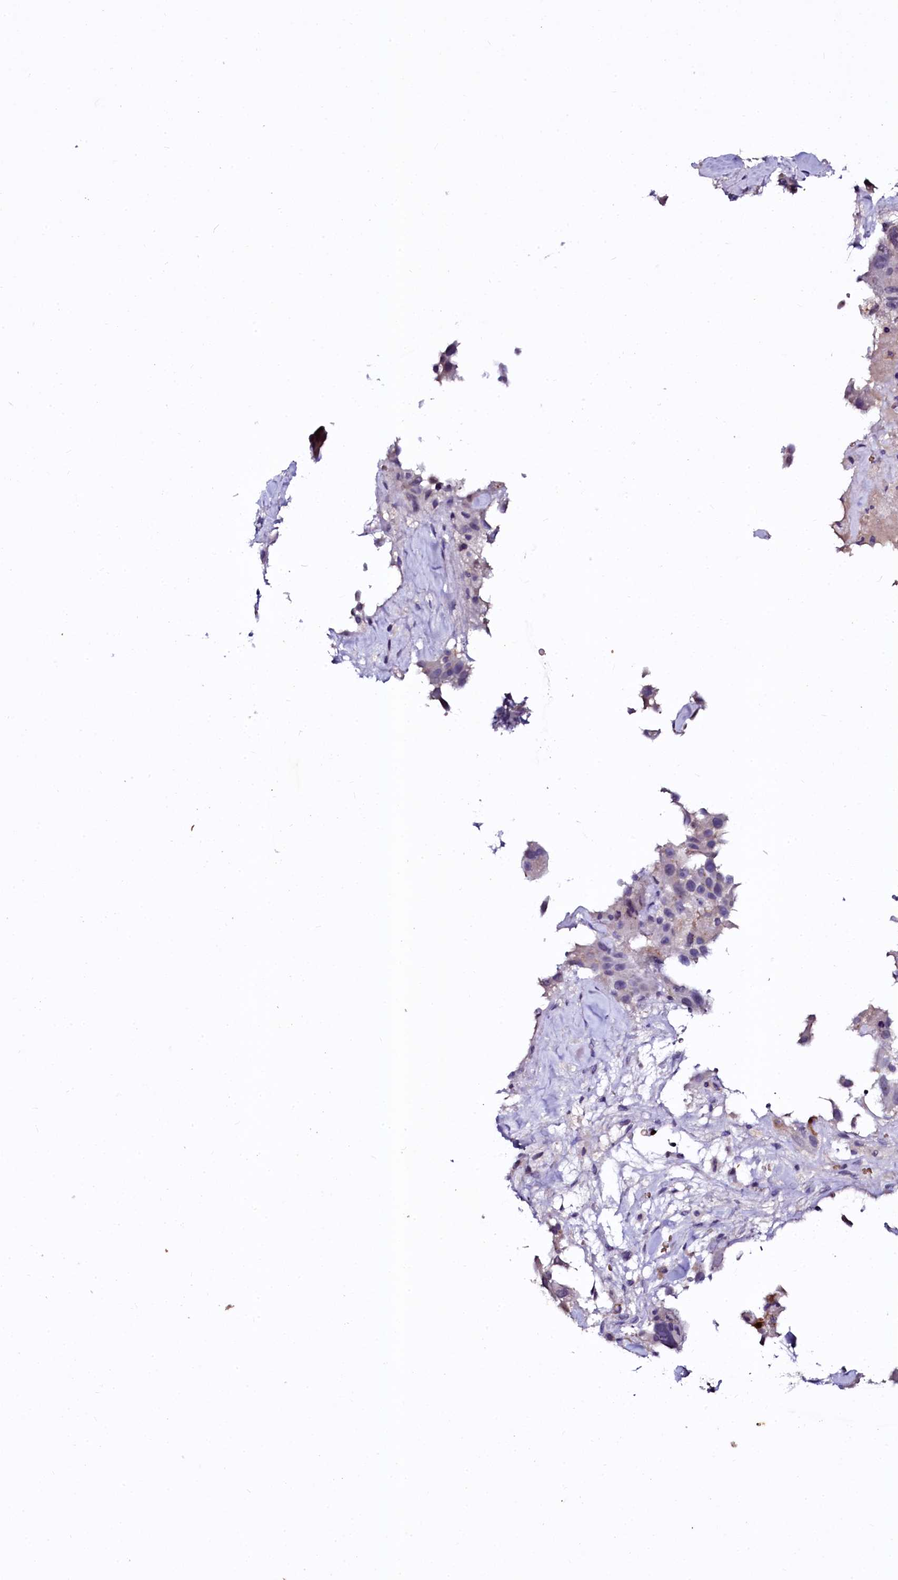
{"staining": {"intensity": "negative", "quantity": "none", "location": "none"}, "tissue": "melanoma", "cell_type": "Tumor cells", "image_type": "cancer", "snomed": [{"axis": "morphology", "description": "Malignant melanoma, Metastatic site"}, {"axis": "topography", "description": "Lymph node"}], "caption": "There is no significant staining in tumor cells of melanoma.", "gene": "CTDSPL2", "patient": {"sex": "male", "age": 62}}